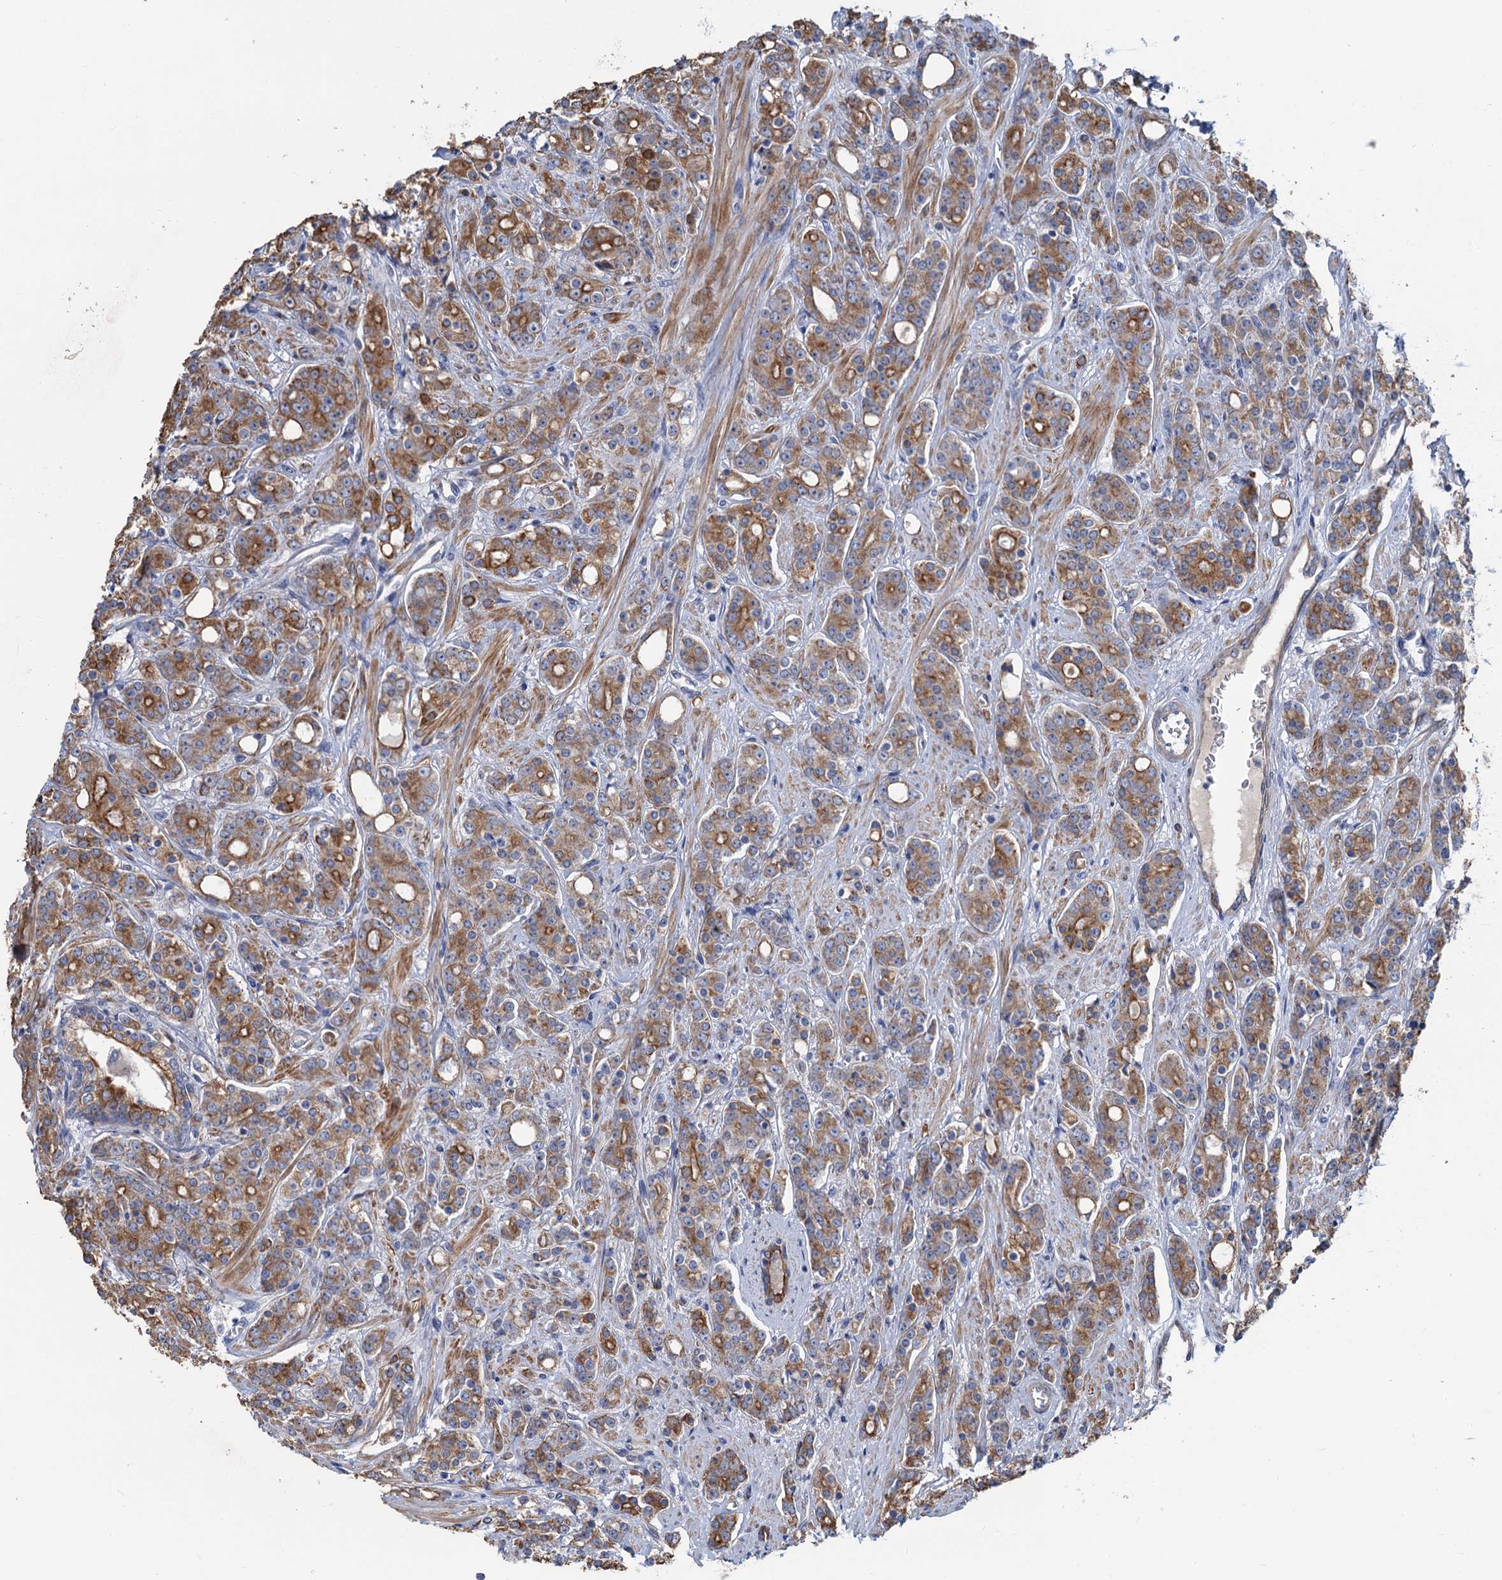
{"staining": {"intensity": "moderate", "quantity": ">75%", "location": "cytoplasmic/membranous"}, "tissue": "prostate cancer", "cell_type": "Tumor cells", "image_type": "cancer", "snomed": [{"axis": "morphology", "description": "Adenocarcinoma, High grade"}, {"axis": "topography", "description": "Prostate"}], "caption": "Prostate cancer stained with IHC shows moderate cytoplasmic/membranous staining in about >75% of tumor cells.", "gene": "SMCO3", "patient": {"sex": "male", "age": 62}}